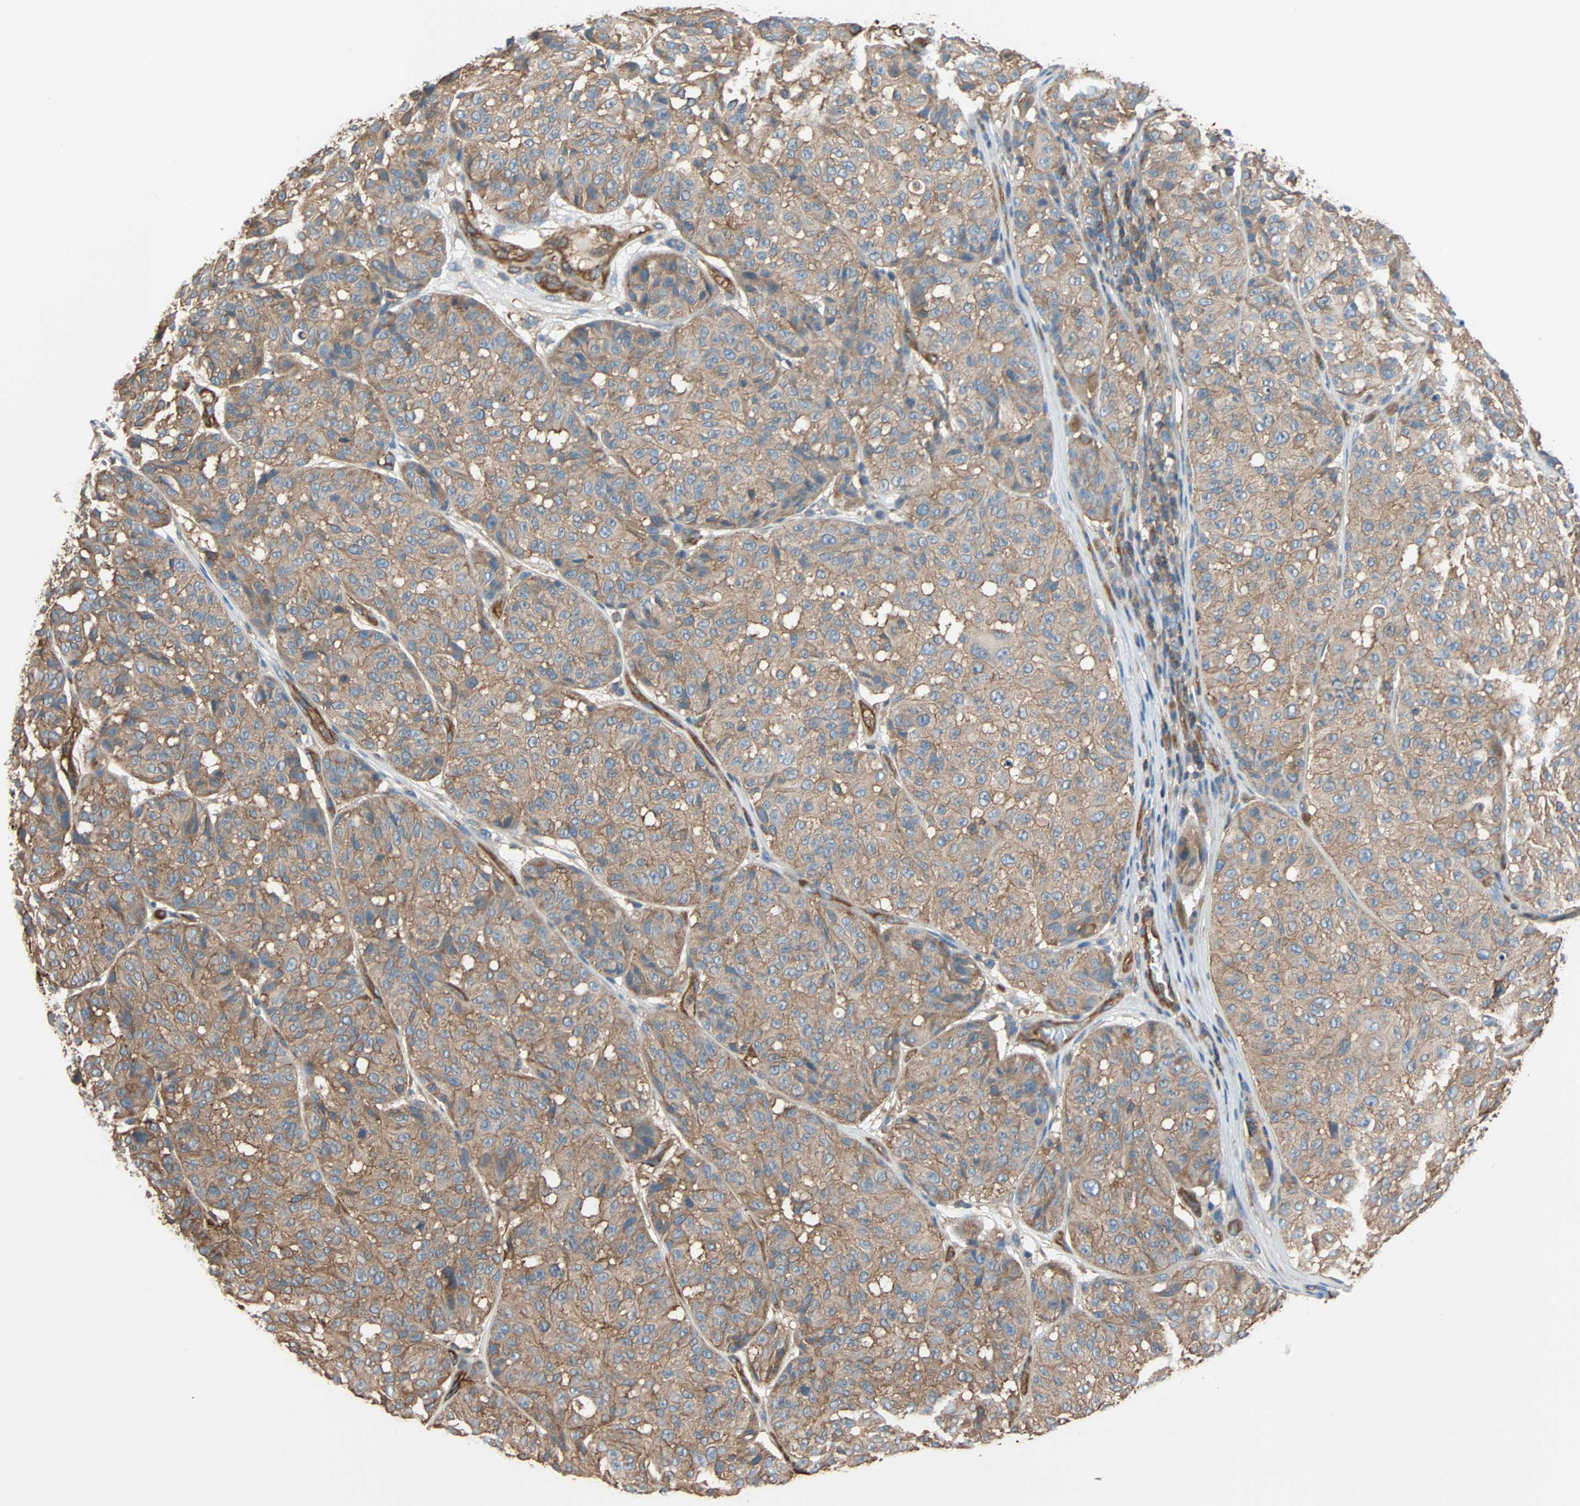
{"staining": {"intensity": "weak", "quantity": ">75%", "location": "cytoplasmic/membranous"}, "tissue": "melanoma", "cell_type": "Tumor cells", "image_type": "cancer", "snomed": [{"axis": "morphology", "description": "Malignant melanoma, NOS"}, {"axis": "topography", "description": "Skin"}], "caption": "Human melanoma stained with a brown dye demonstrates weak cytoplasmic/membranous positive positivity in about >75% of tumor cells.", "gene": "GALNT10", "patient": {"sex": "female", "age": 46}}